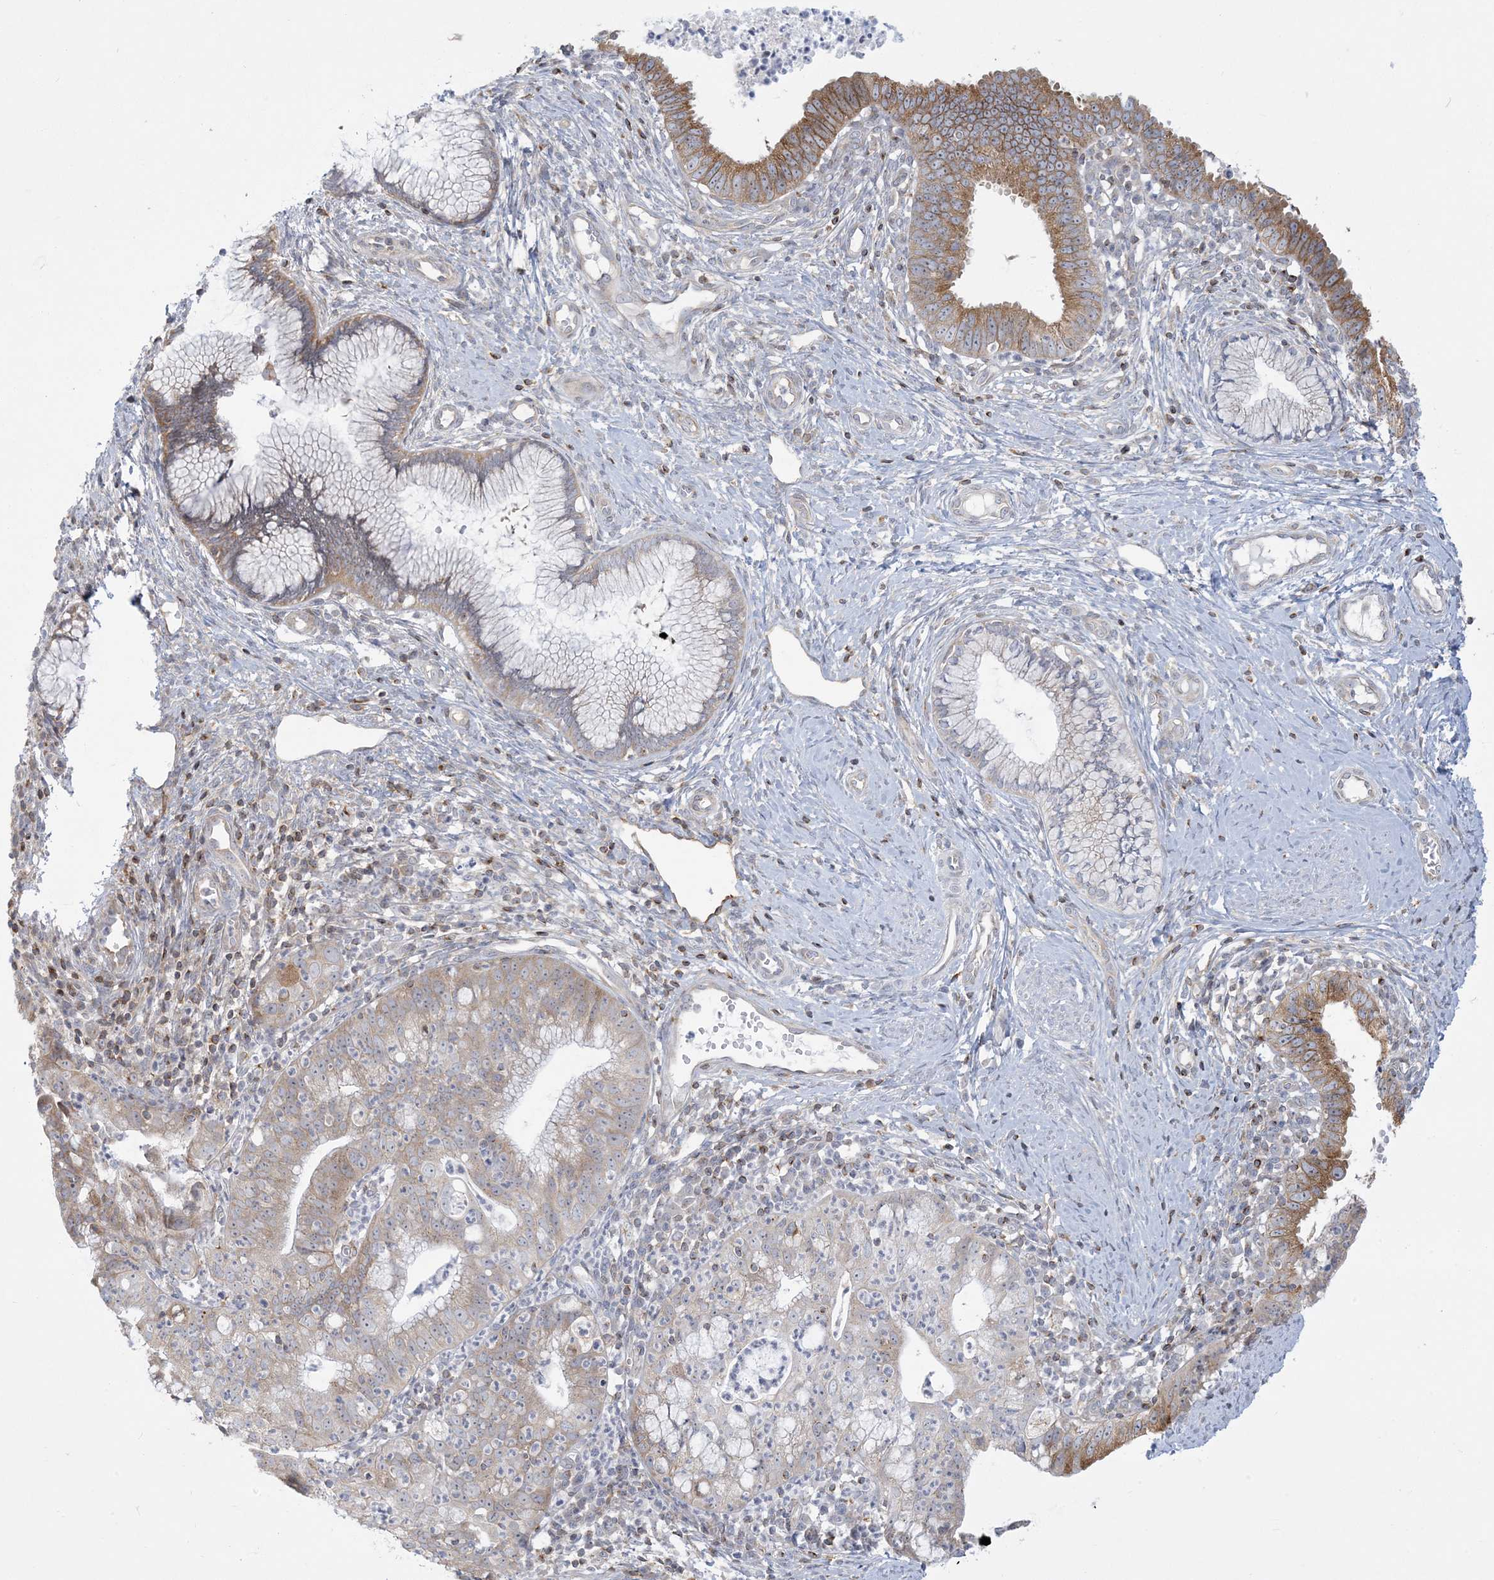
{"staining": {"intensity": "moderate", "quantity": "25%-75%", "location": "cytoplasmic/membranous"}, "tissue": "cervical cancer", "cell_type": "Tumor cells", "image_type": "cancer", "snomed": [{"axis": "morphology", "description": "Adenocarcinoma, NOS"}, {"axis": "topography", "description": "Cervix"}], "caption": "This histopathology image reveals immunohistochemistry (IHC) staining of human cervical cancer (adenocarcinoma), with medium moderate cytoplasmic/membranous staining in approximately 25%-75% of tumor cells.", "gene": "SLAMF9", "patient": {"sex": "female", "age": 36}}